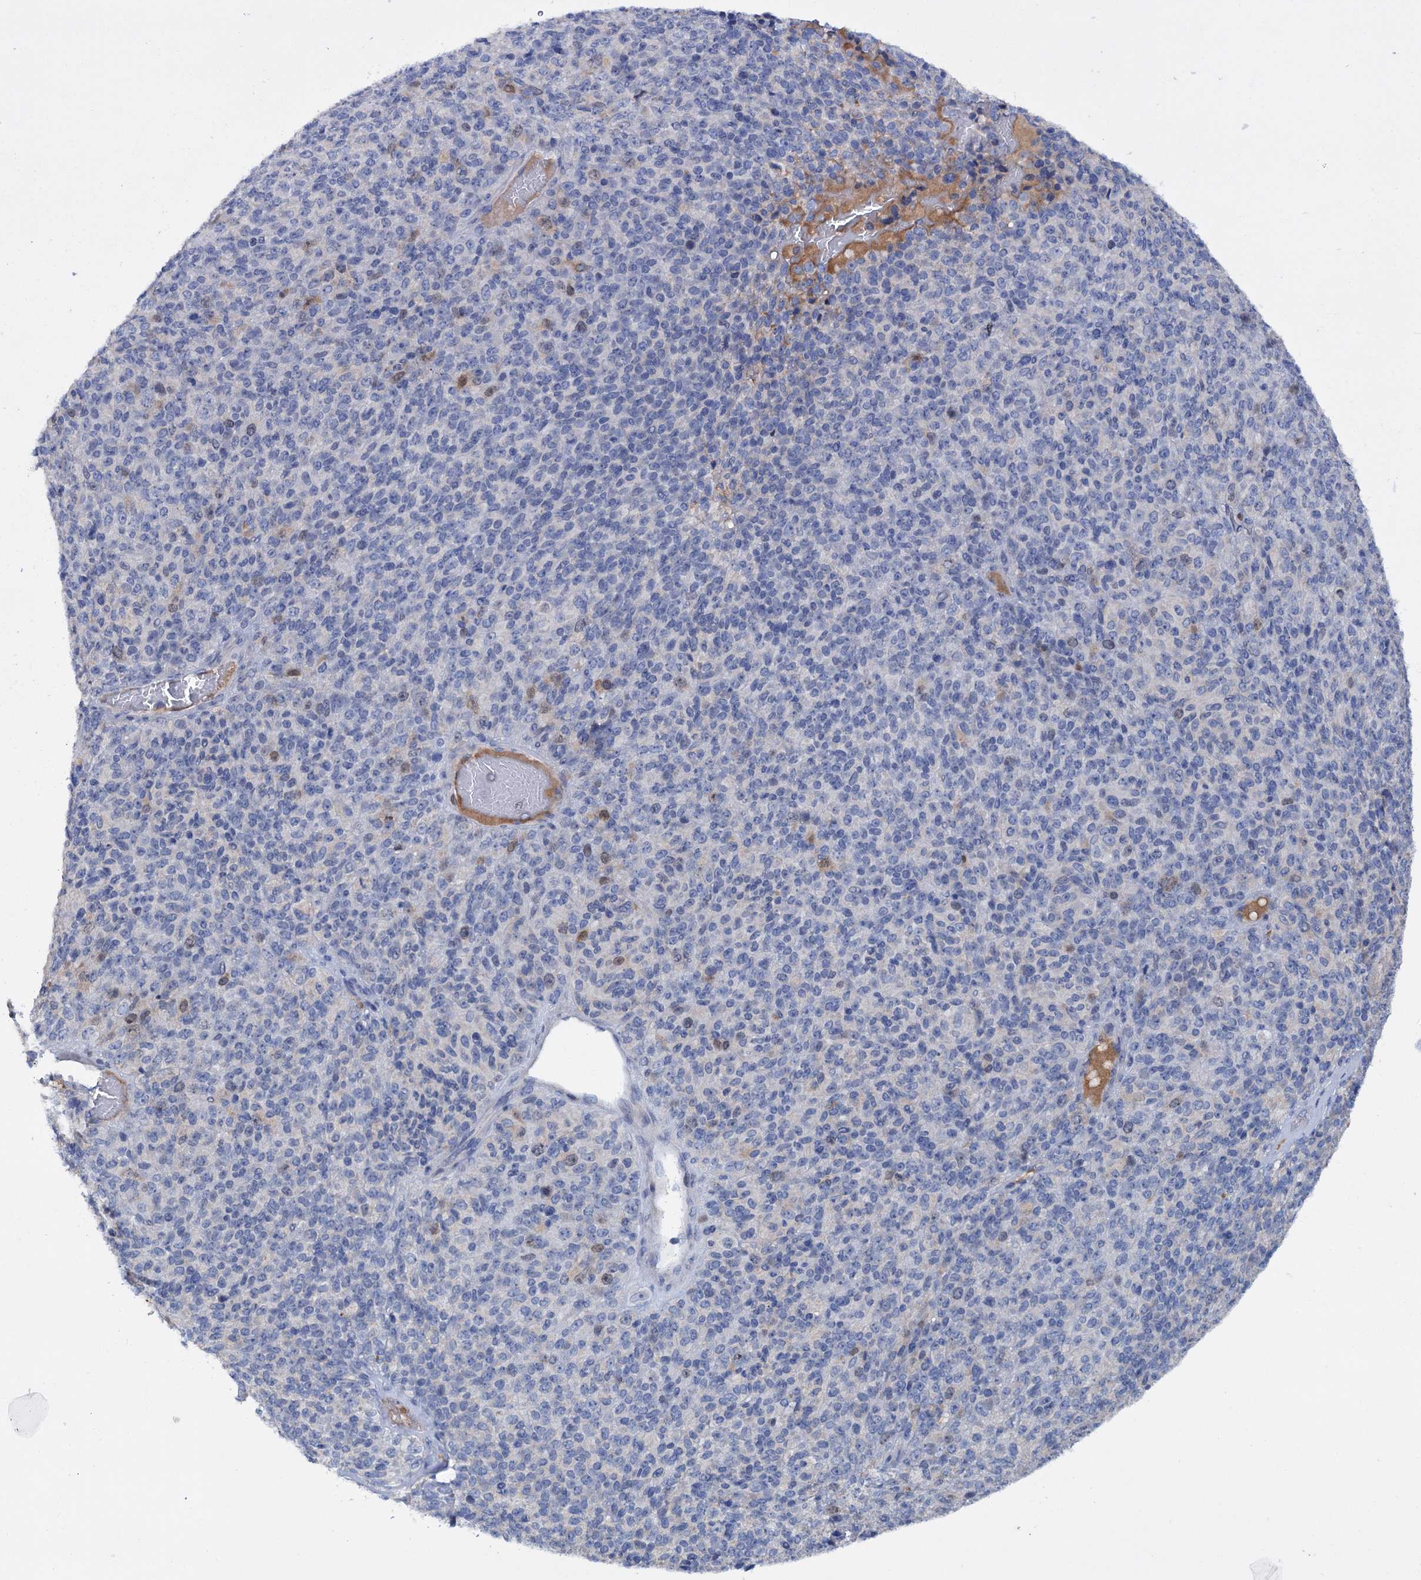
{"staining": {"intensity": "moderate", "quantity": "<25%", "location": "nuclear"}, "tissue": "melanoma", "cell_type": "Tumor cells", "image_type": "cancer", "snomed": [{"axis": "morphology", "description": "Malignant melanoma, Metastatic site"}, {"axis": "topography", "description": "Brain"}], "caption": "The immunohistochemical stain shows moderate nuclear staining in tumor cells of malignant melanoma (metastatic site) tissue.", "gene": "FAM111B", "patient": {"sex": "female", "age": 56}}